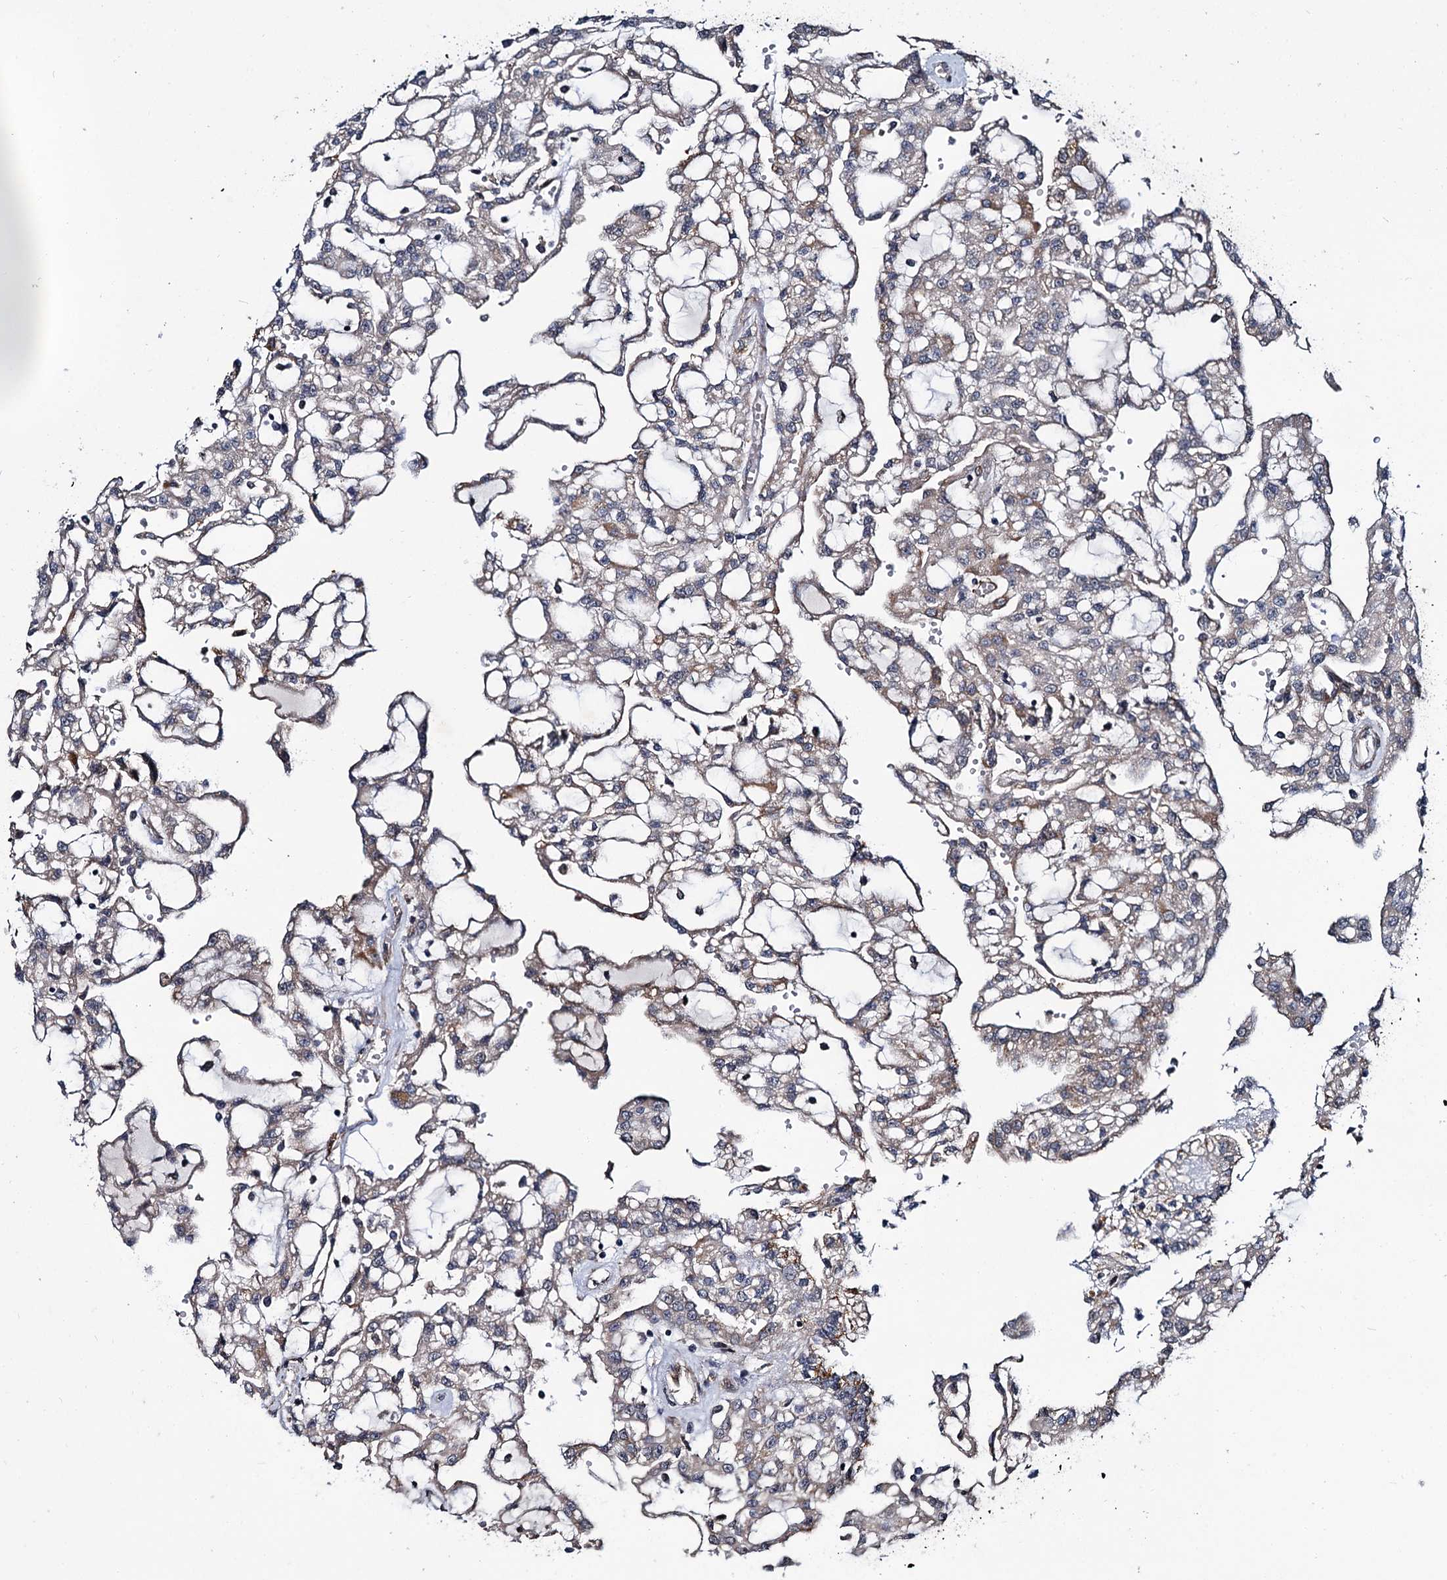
{"staining": {"intensity": "weak", "quantity": "<25%", "location": "cytoplasmic/membranous"}, "tissue": "renal cancer", "cell_type": "Tumor cells", "image_type": "cancer", "snomed": [{"axis": "morphology", "description": "Adenocarcinoma, NOS"}, {"axis": "topography", "description": "Kidney"}], "caption": "DAB (3,3'-diaminobenzidine) immunohistochemical staining of adenocarcinoma (renal) exhibits no significant staining in tumor cells.", "gene": "ARHGAP42", "patient": {"sex": "male", "age": 63}}